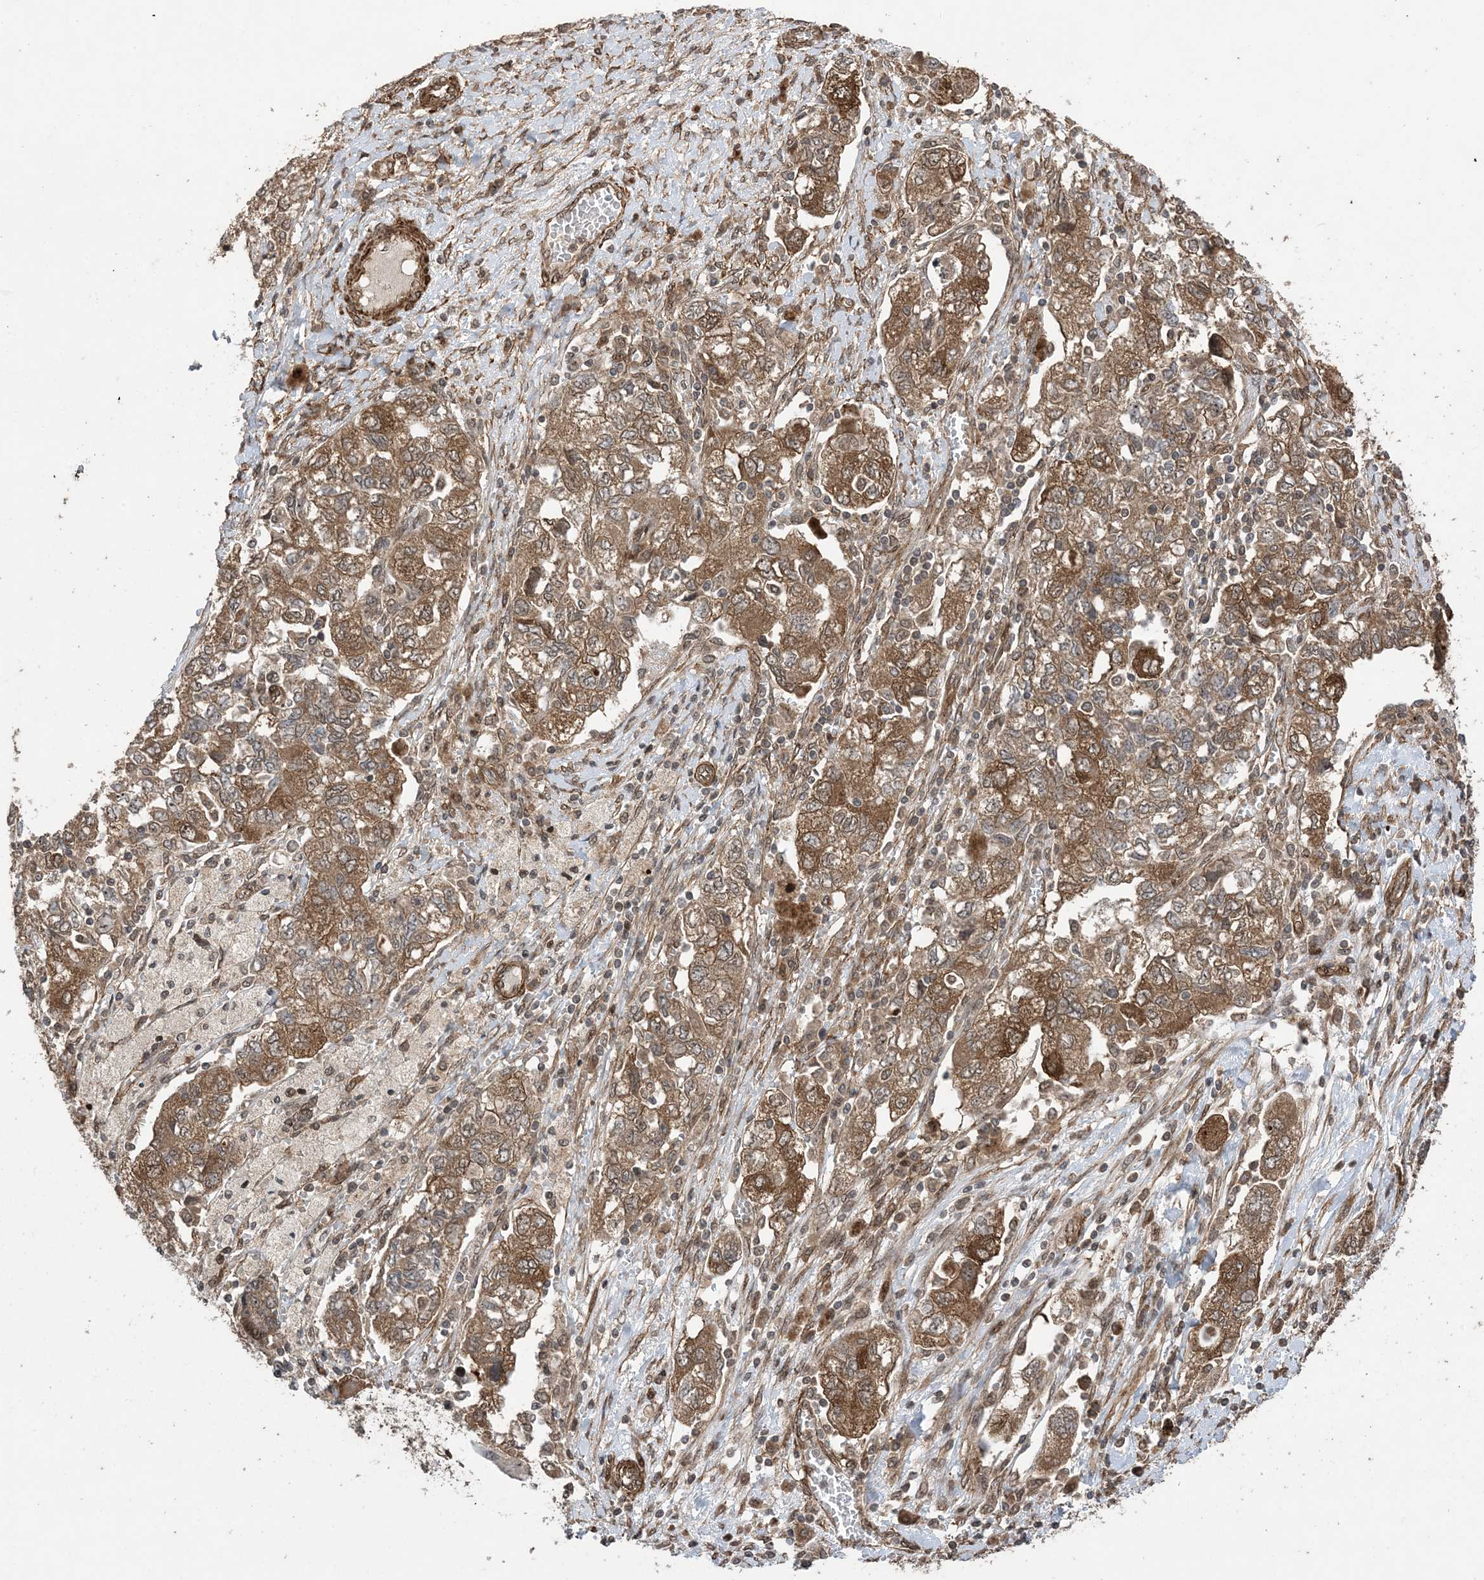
{"staining": {"intensity": "moderate", "quantity": ">75%", "location": "cytoplasmic/membranous"}, "tissue": "ovarian cancer", "cell_type": "Tumor cells", "image_type": "cancer", "snomed": [{"axis": "morphology", "description": "Carcinoma, NOS"}, {"axis": "morphology", "description": "Cystadenocarcinoma, serous, NOS"}, {"axis": "topography", "description": "Ovary"}], "caption": "Immunohistochemistry photomicrograph of human ovarian serous cystadenocarcinoma stained for a protein (brown), which displays medium levels of moderate cytoplasmic/membranous staining in about >75% of tumor cells.", "gene": "ZNF511", "patient": {"sex": "female", "age": 69}}